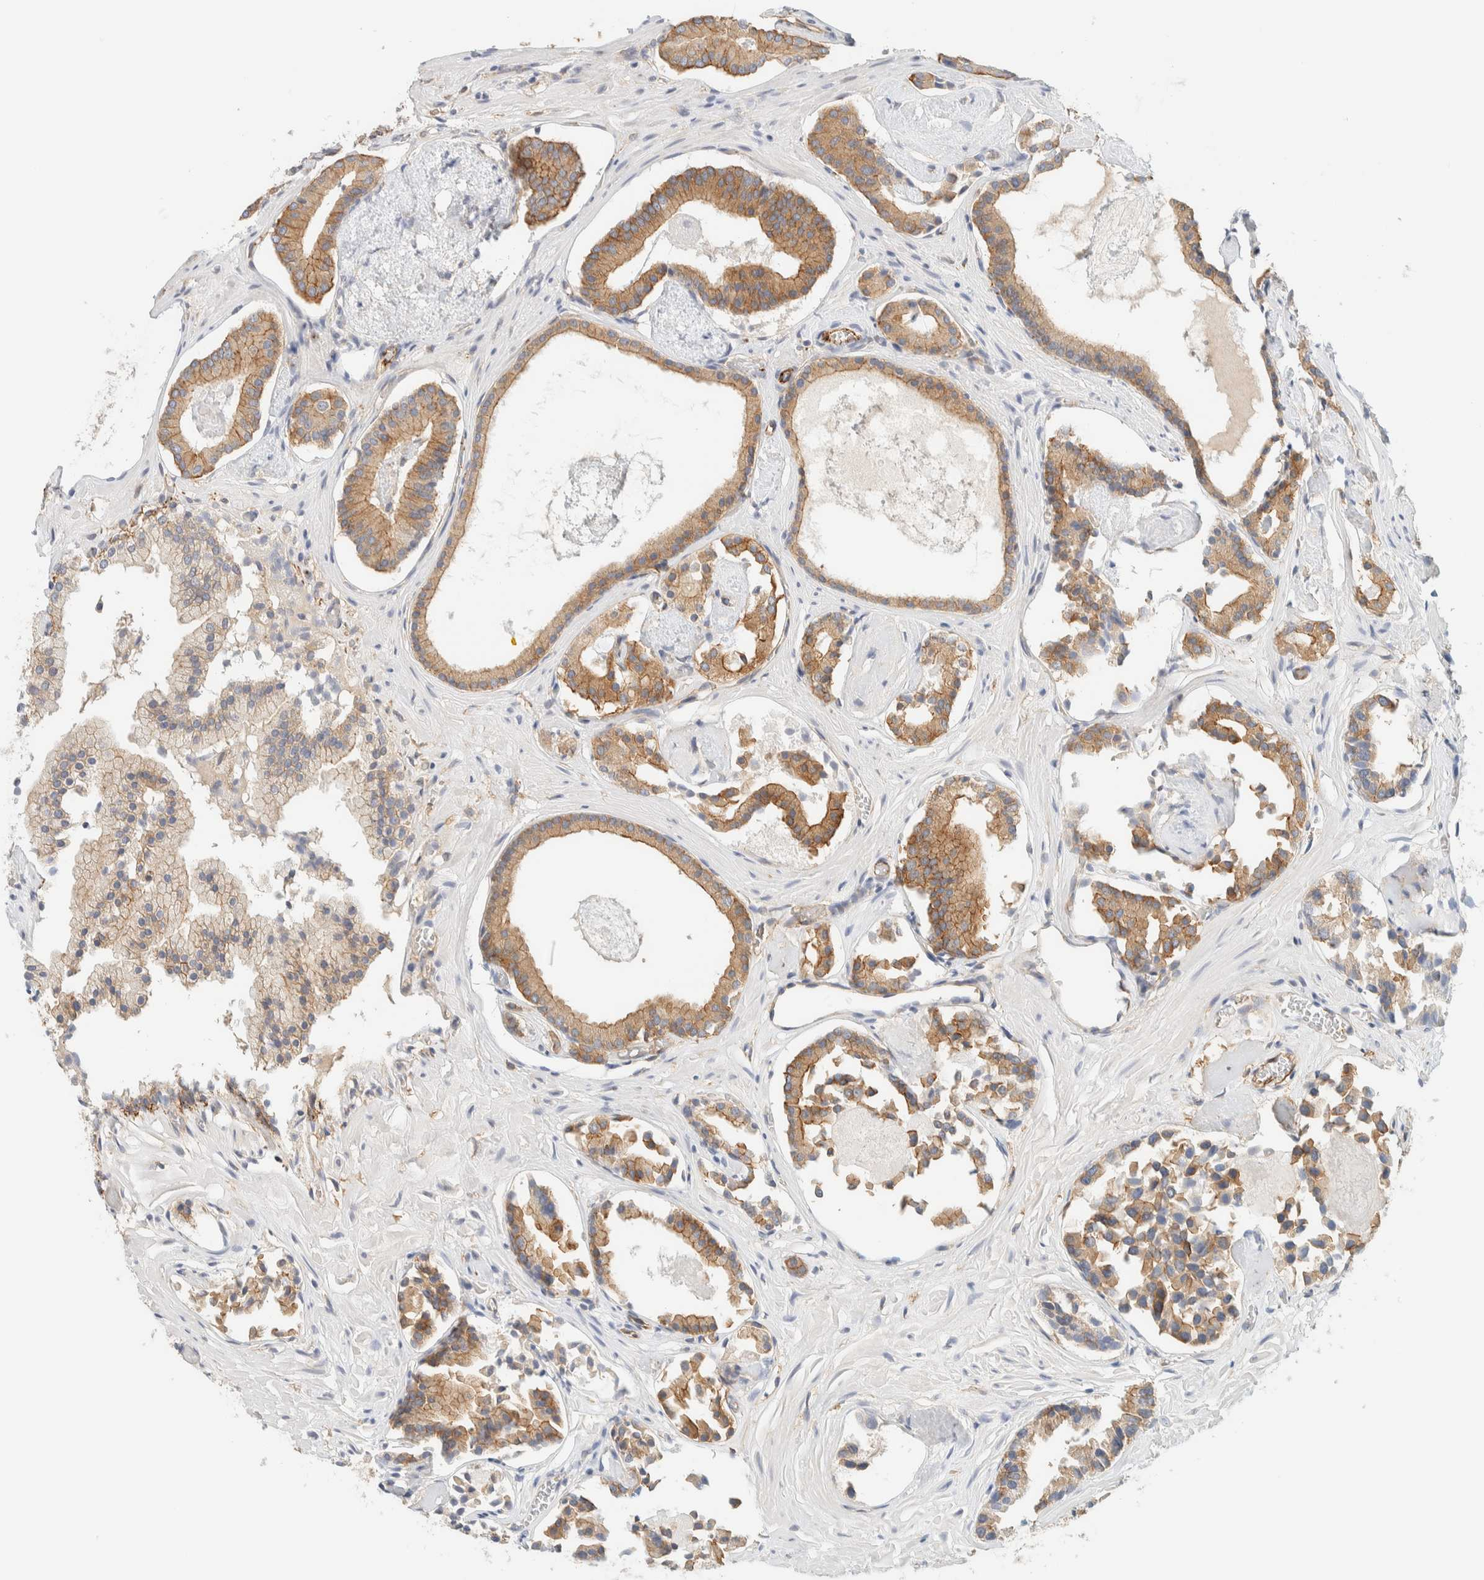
{"staining": {"intensity": "moderate", "quantity": ">75%", "location": "cytoplasmic/membranous"}, "tissue": "prostate cancer", "cell_type": "Tumor cells", "image_type": "cancer", "snomed": [{"axis": "morphology", "description": "Adenocarcinoma, Low grade"}, {"axis": "topography", "description": "Prostate"}], "caption": "Immunohistochemical staining of prostate adenocarcinoma (low-grade) shows medium levels of moderate cytoplasmic/membranous protein staining in approximately >75% of tumor cells. Ihc stains the protein in brown and the nuclei are stained blue.", "gene": "LIMA1", "patient": {"sex": "male", "age": 51}}